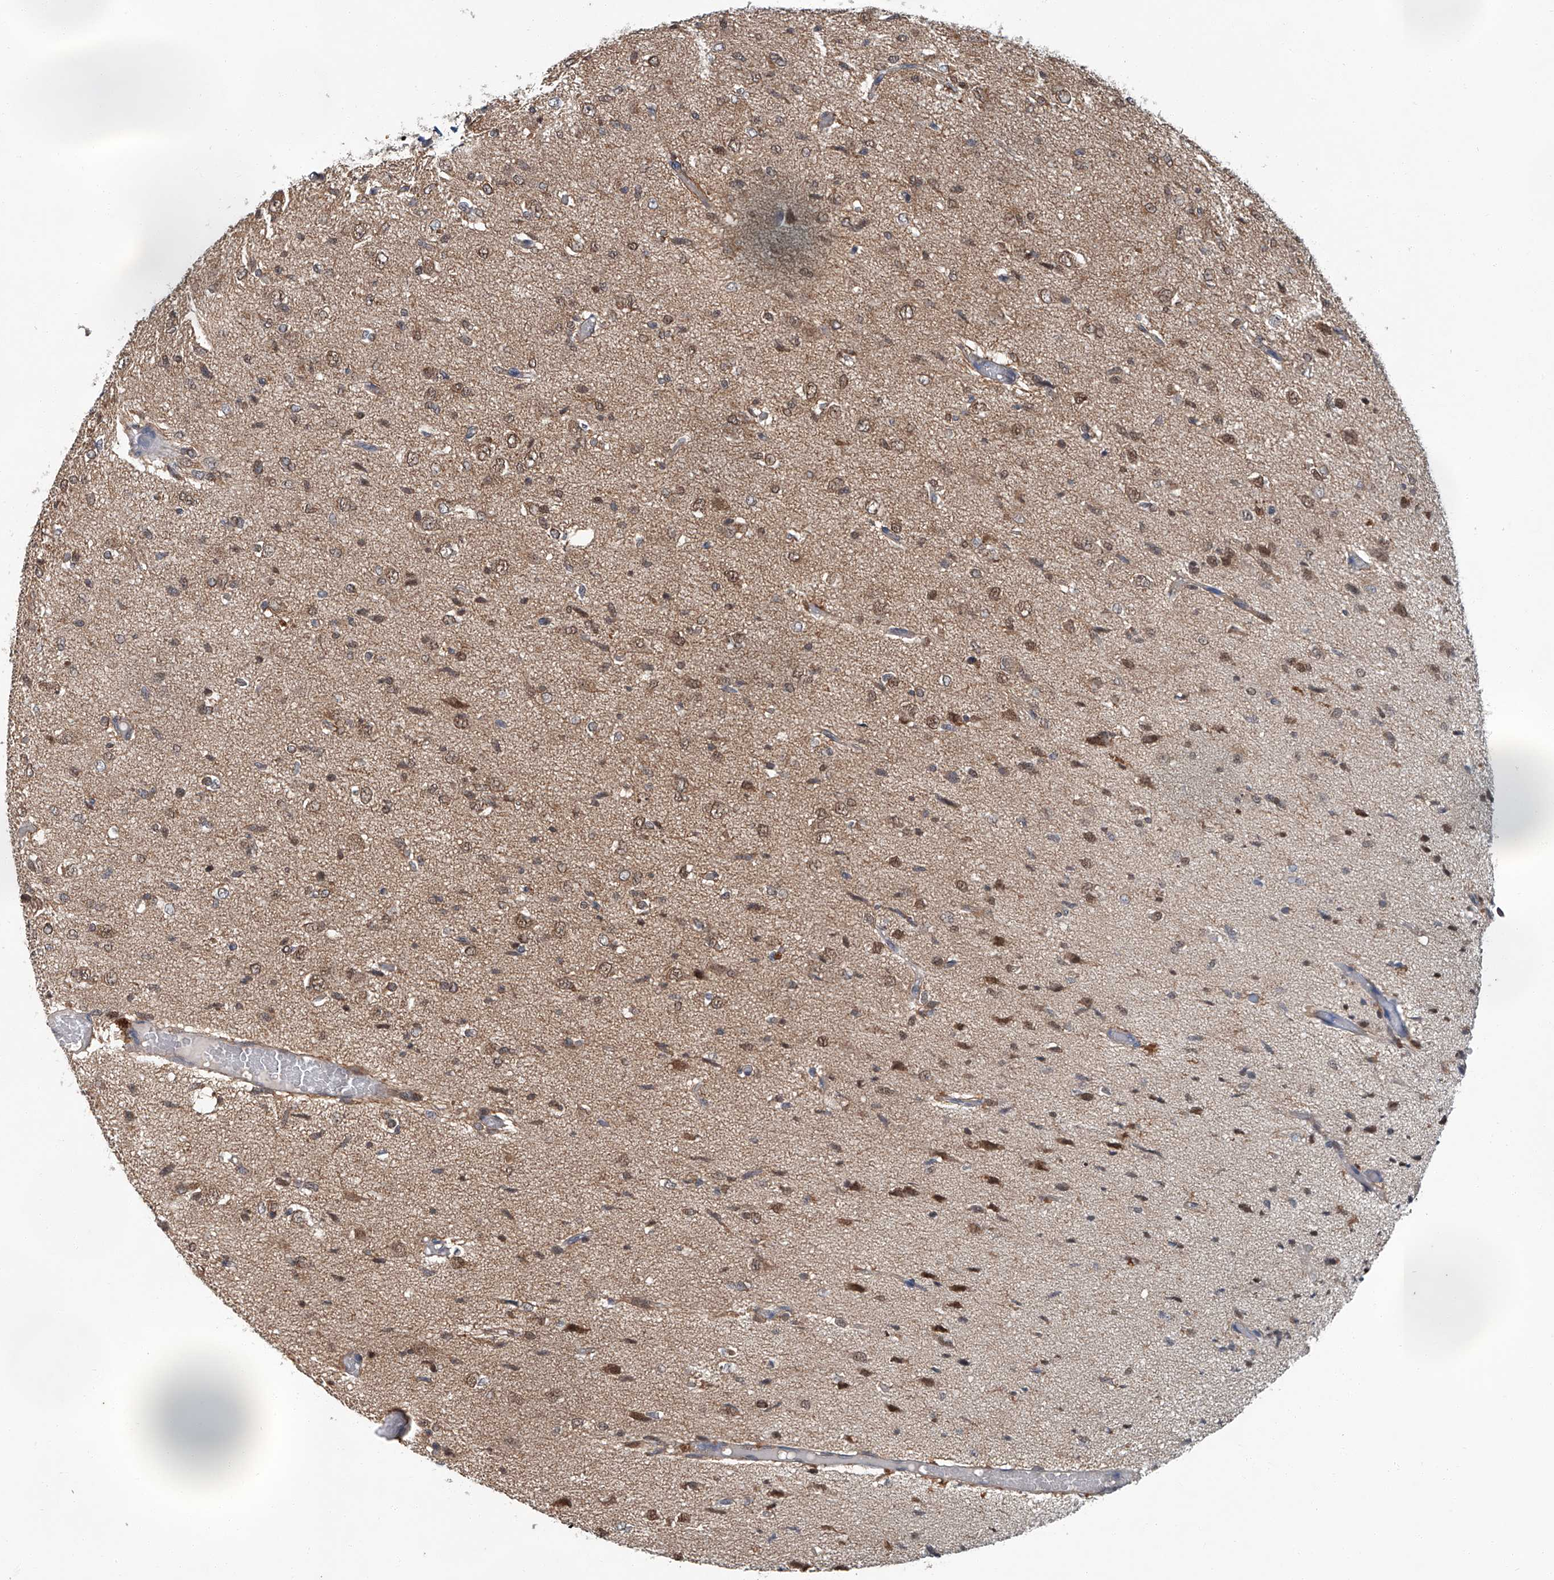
{"staining": {"intensity": "moderate", "quantity": "<25%", "location": "cytoplasmic/membranous,nuclear"}, "tissue": "glioma", "cell_type": "Tumor cells", "image_type": "cancer", "snomed": [{"axis": "morphology", "description": "Glioma, malignant, High grade"}, {"axis": "topography", "description": "Brain"}], "caption": "Malignant glioma (high-grade) stained with a brown dye reveals moderate cytoplasmic/membranous and nuclear positive staining in approximately <25% of tumor cells.", "gene": "CLK1", "patient": {"sex": "female", "age": 59}}